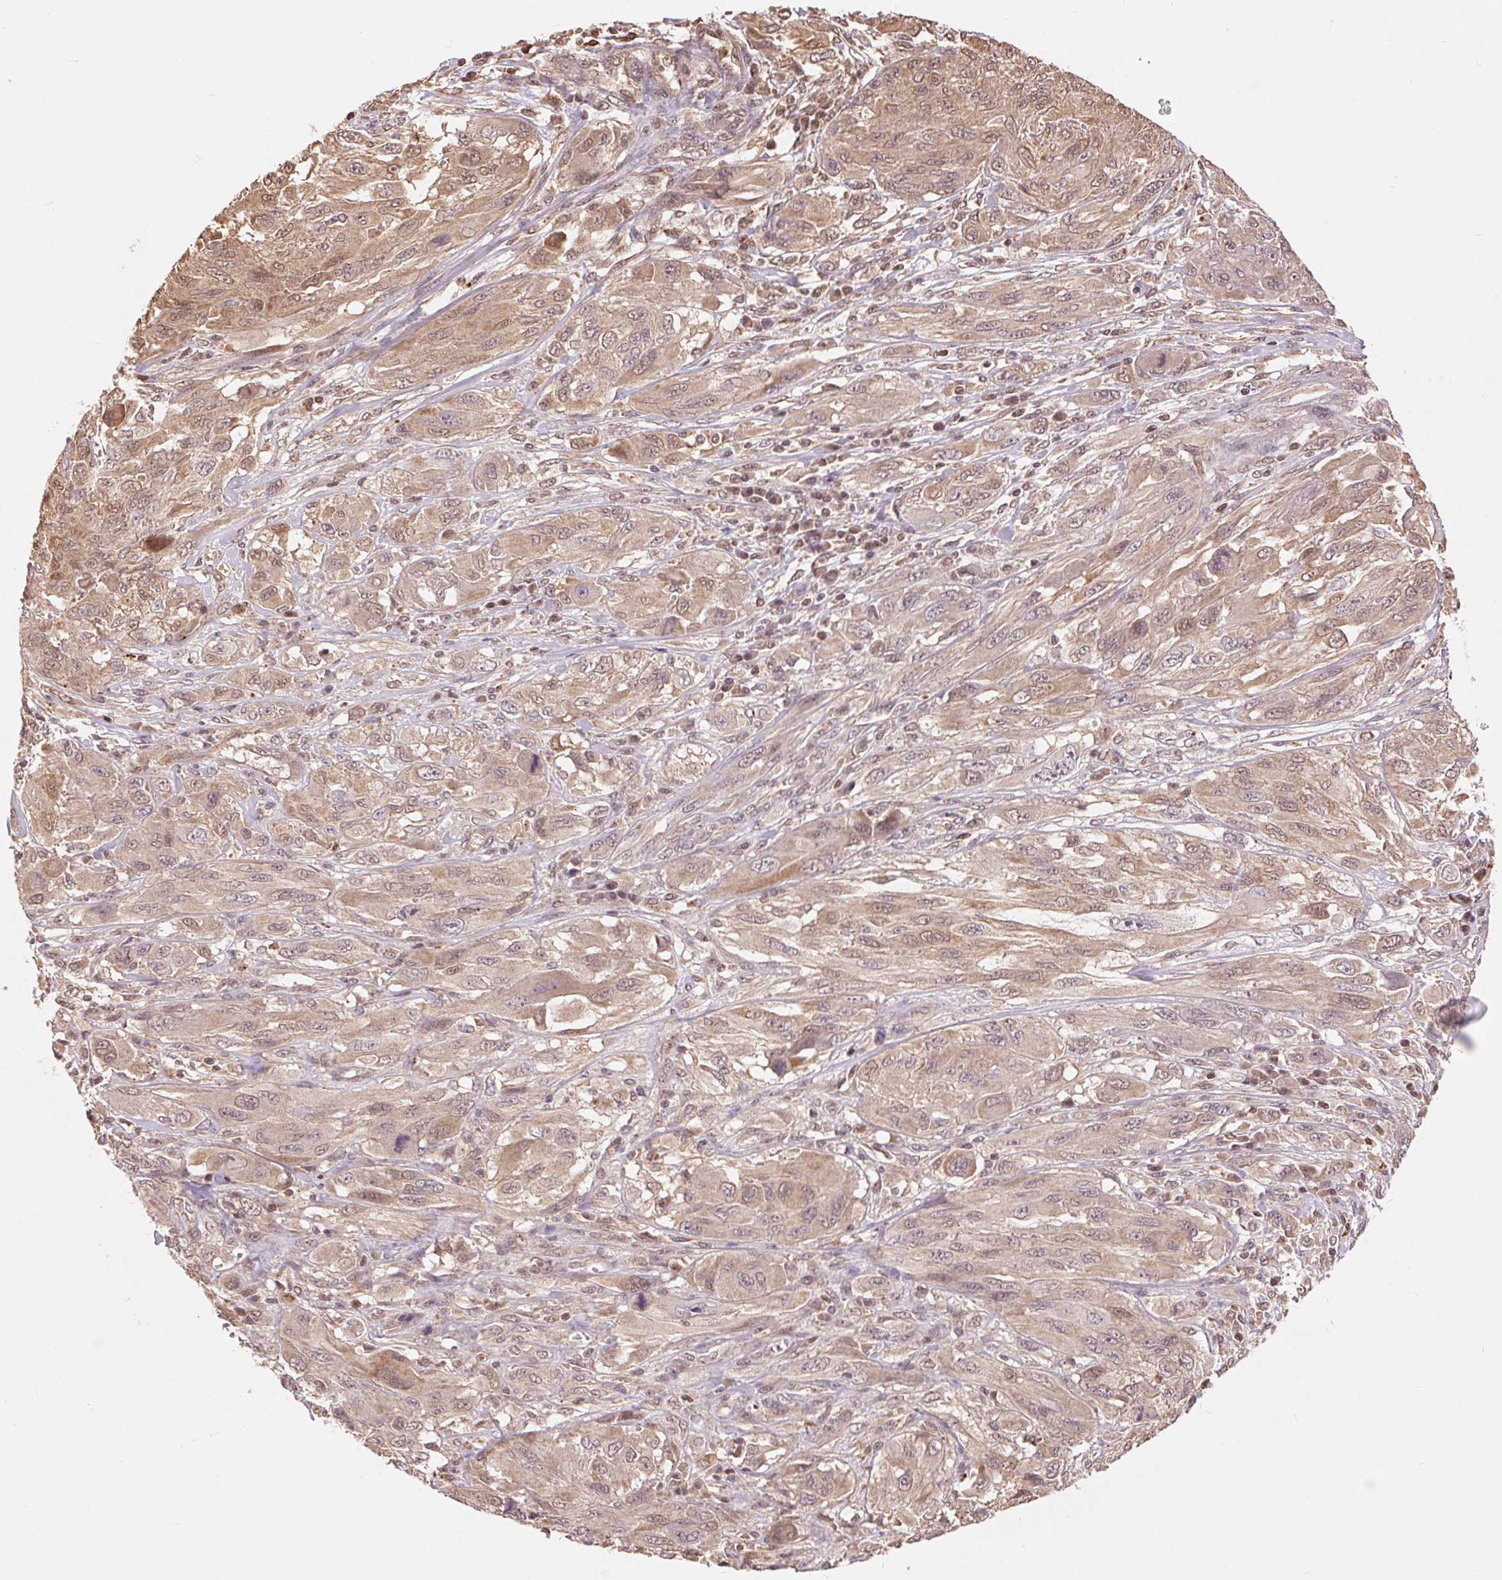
{"staining": {"intensity": "weak", "quantity": ">75%", "location": "cytoplasmic/membranous,nuclear"}, "tissue": "melanoma", "cell_type": "Tumor cells", "image_type": "cancer", "snomed": [{"axis": "morphology", "description": "Malignant melanoma, NOS"}, {"axis": "topography", "description": "Skin"}], "caption": "Malignant melanoma stained for a protein (brown) reveals weak cytoplasmic/membranous and nuclear positive staining in about >75% of tumor cells.", "gene": "TMEM273", "patient": {"sex": "female", "age": 91}}